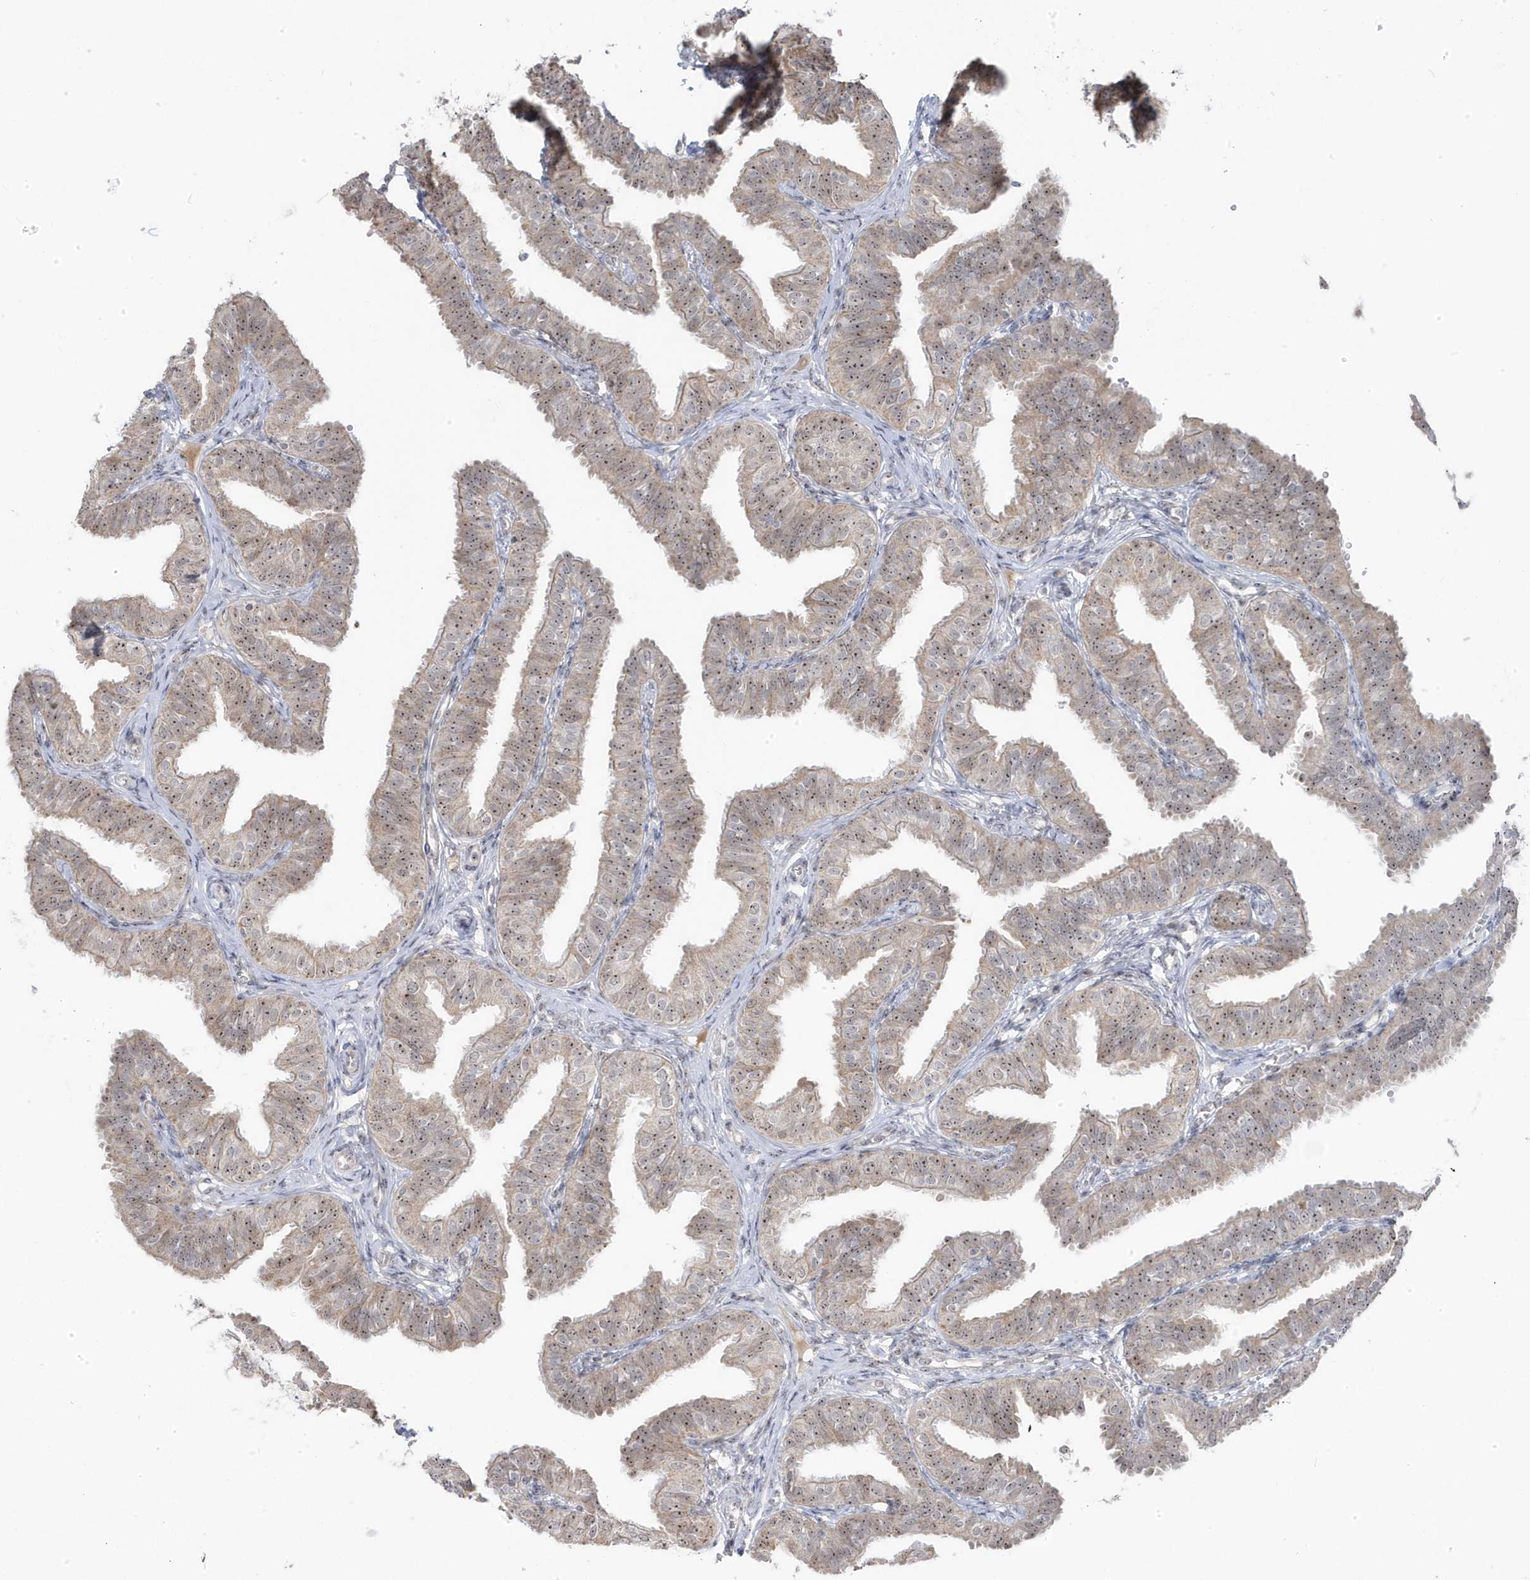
{"staining": {"intensity": "moderate", "quantity": "25%-75%", "location": "cytoplasmic/membranous,nuclear"}, "tissue": "fallopian tube", "cell_type": "Glandular cells", "image_type": "normal", "snomed": [{"axis": "morphology", "description": "Normal tissue, NOS"}, {"axis": "topography", "description": "Fallopian tube"}], "caption": "Approximately 25%-75% of glandular cells in benign fallopian tube reveal moderate cytoplasmic/membranous,nuclear protein expression as visualized by brown immunohistochemical staining.", "gene": "TSEN15", "patient": {"sex": "female", "age": 35}}